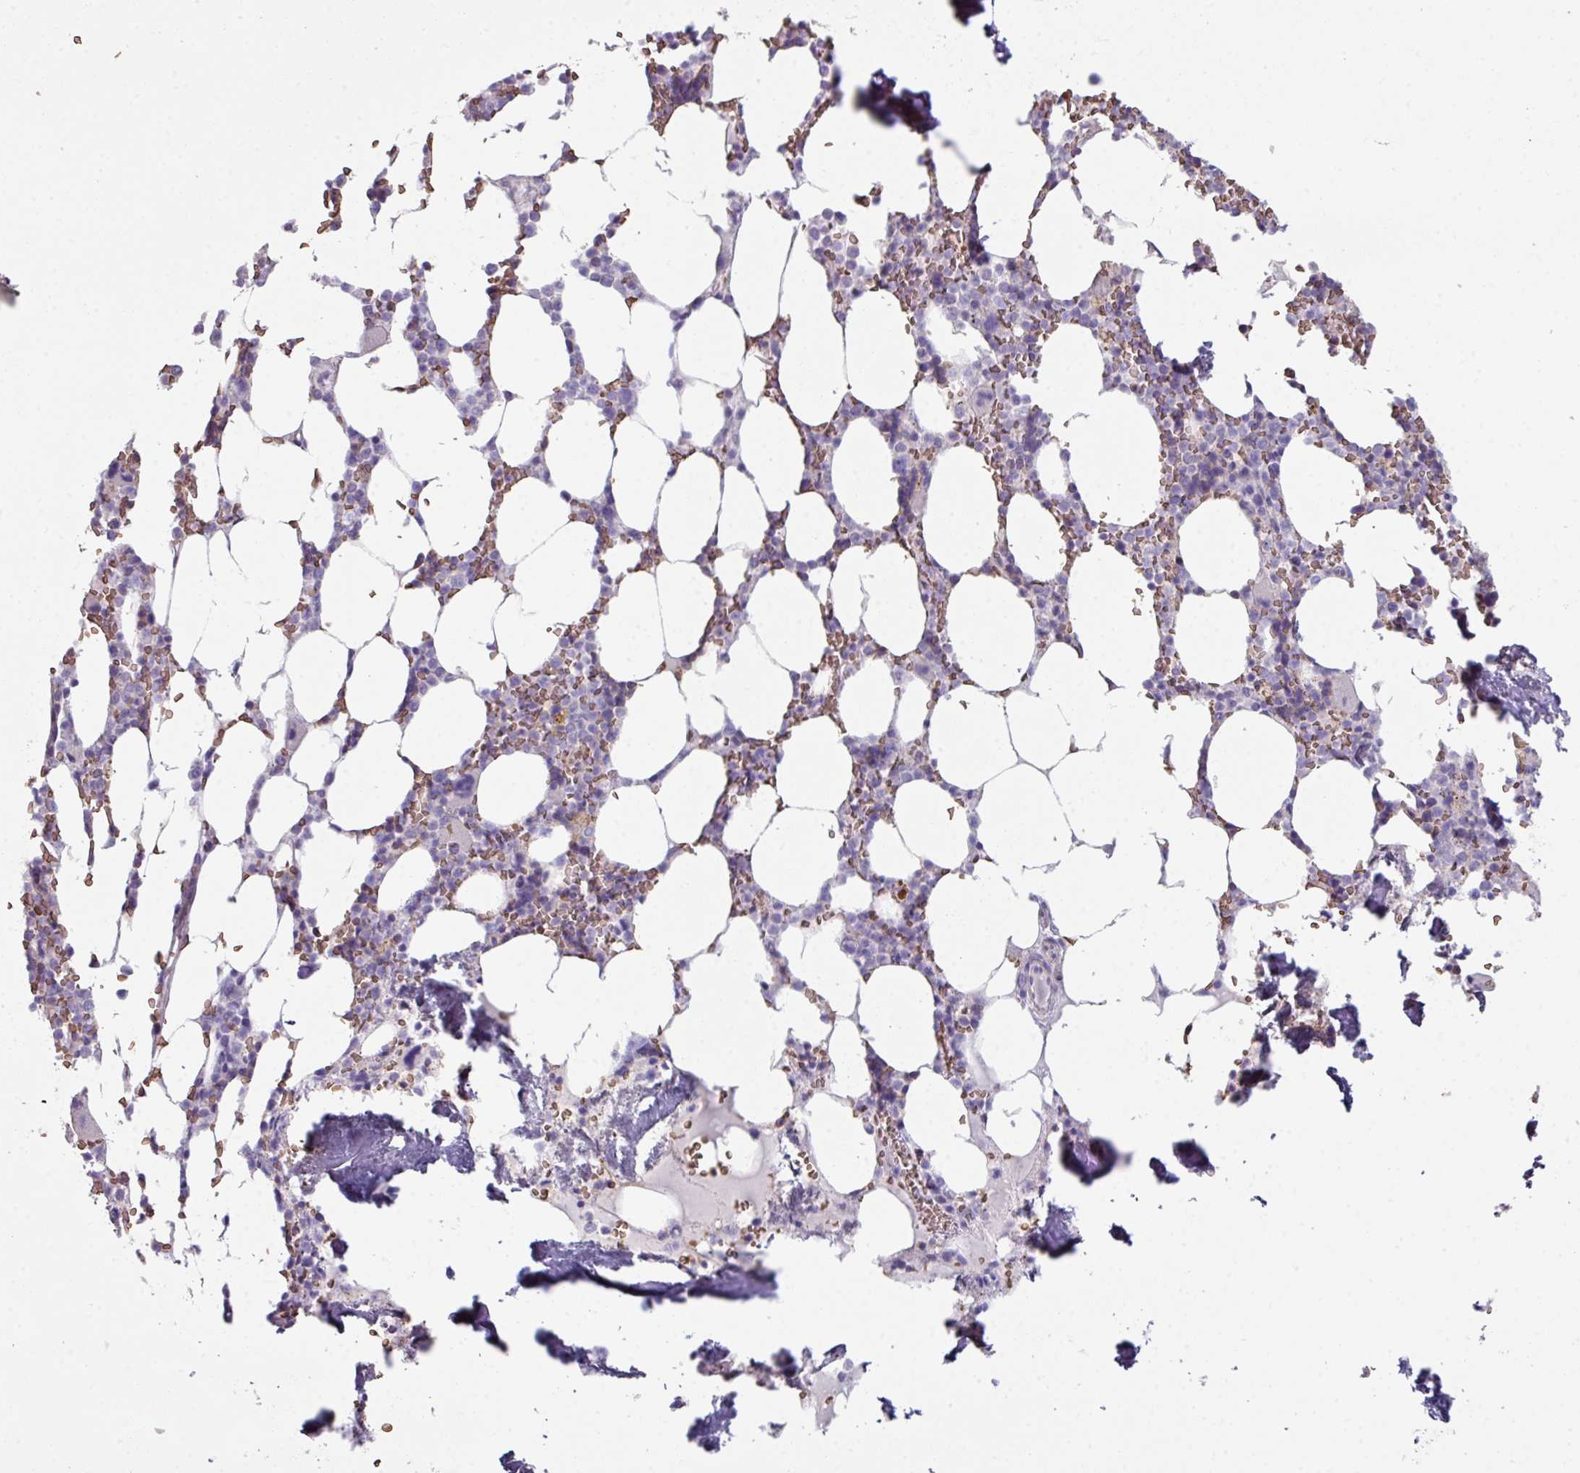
{"staining": {"intensity": "negative", "quantity": "none", "location": "none"}, "tissue": "bone marrow", "cell_type": "Hematopoietic cells", "image_type": "normal", "snomed": [{"axis": "morphology", "description": "Normal tissue, NOS"}, {"axis": "topography", "description": "Bone marrow"}], "caption": "DAB immunohistochemical staining of normal human bone marrow exhibits no significant expression in hematopoietic cells. (Brightfield microscopy of DAB IHC at high magnification).", "gene": "ANO9", "patient": {"sex": "male", "age": 64}}